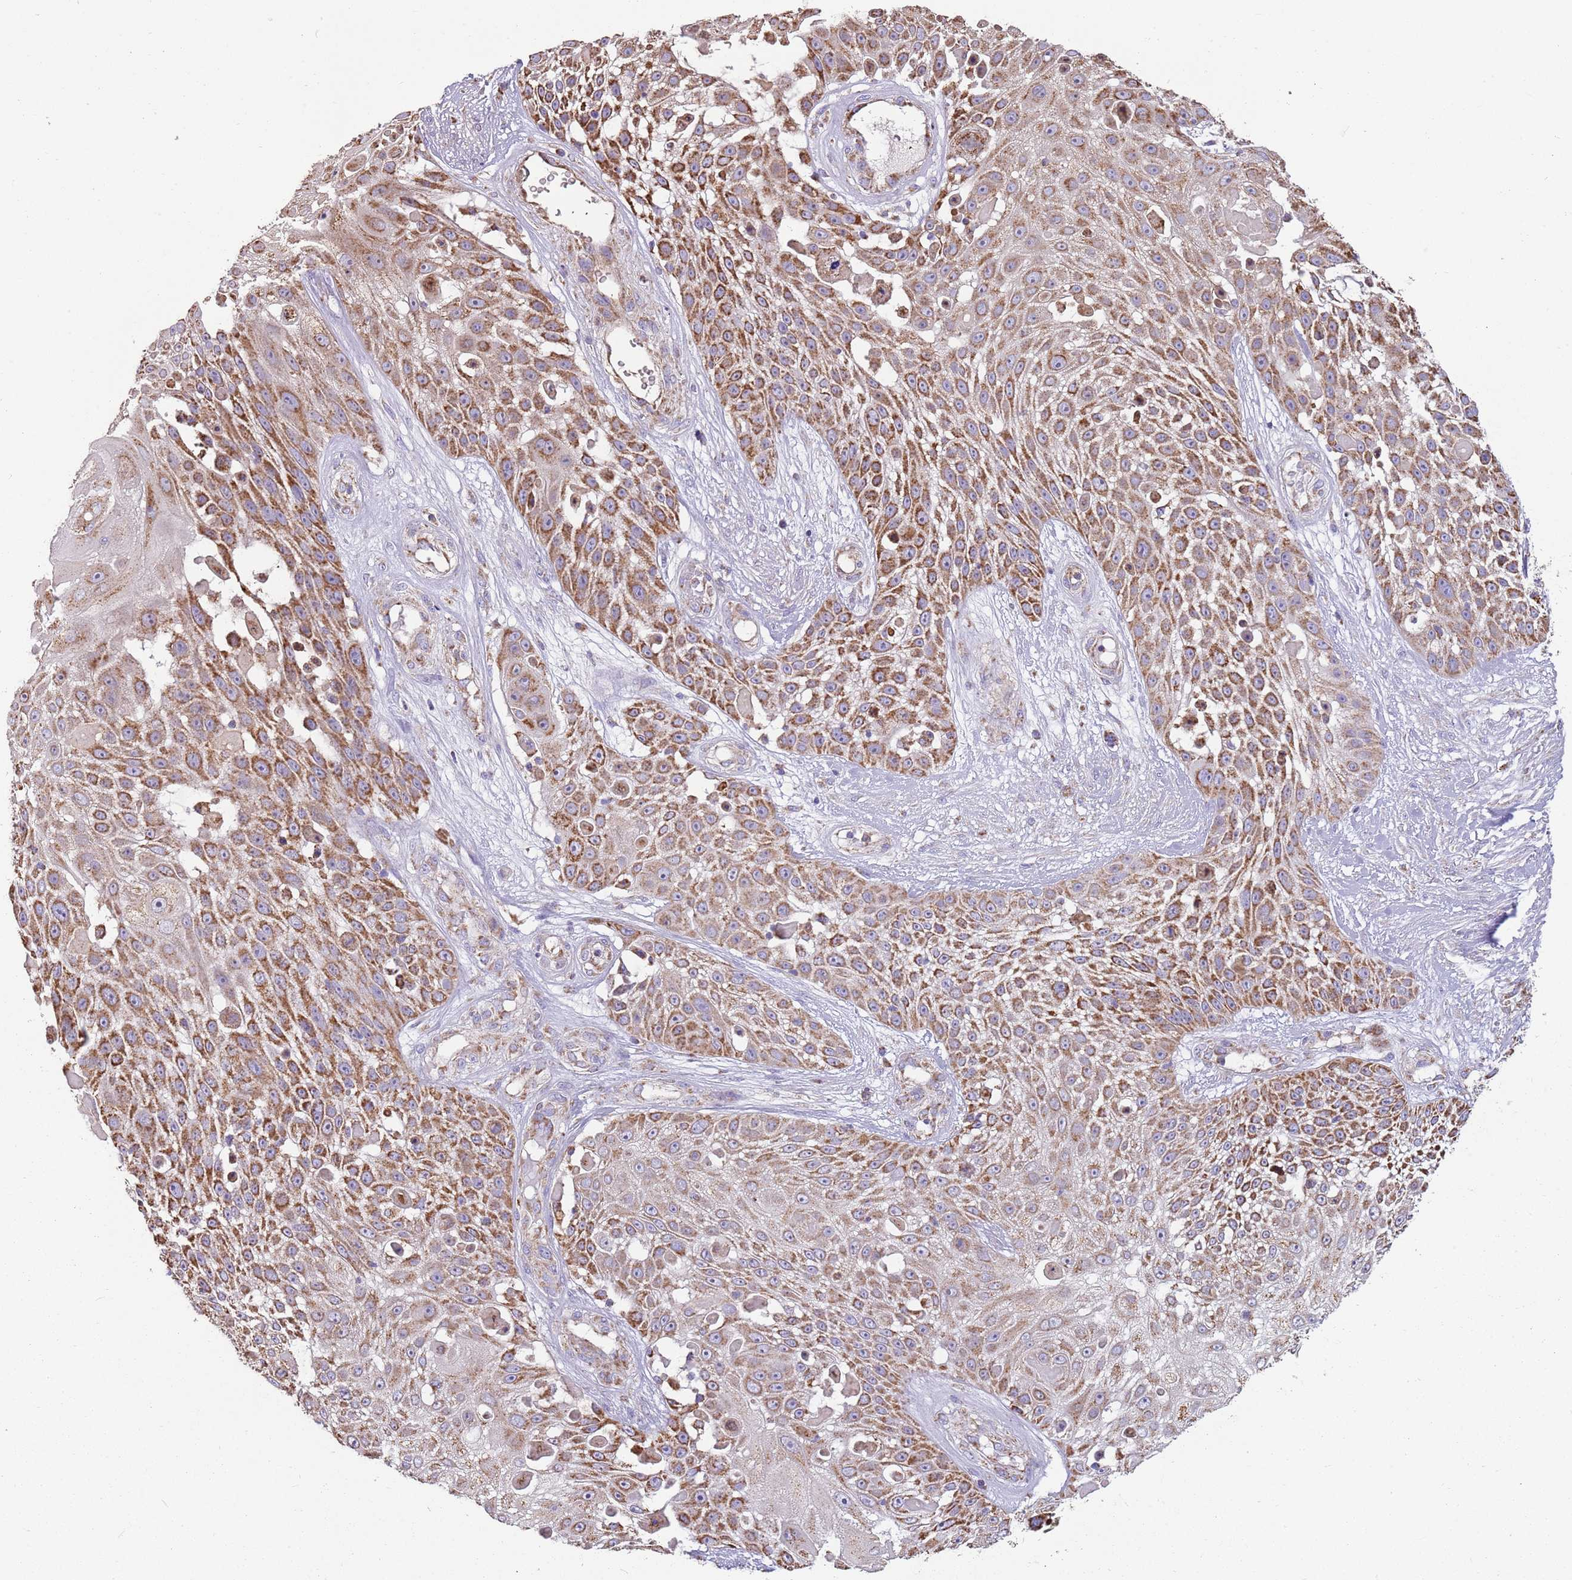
{"staining": {"intensity": "moderate", "quantity": ">75%", "location": "cytoplasmic/membranous"}, "tissue": "skin cancer", "cell_type": "Tumor cells", "image_type": "cancer", "snomed": [{"axis": "morphology", "description": "Squamous cell carcinoma, NOS"}, {"axis": "topography", "description": "Skin"}], "caption": "An image showing moderate cytoplasmic/membranous staining in approximately >75% of tumor cells in skin squamous cell carcinoma, as visualized by brown immunohistochemical staining.", "gene": "TTLL1", "patient": {"sex": "female", "age": 86}}